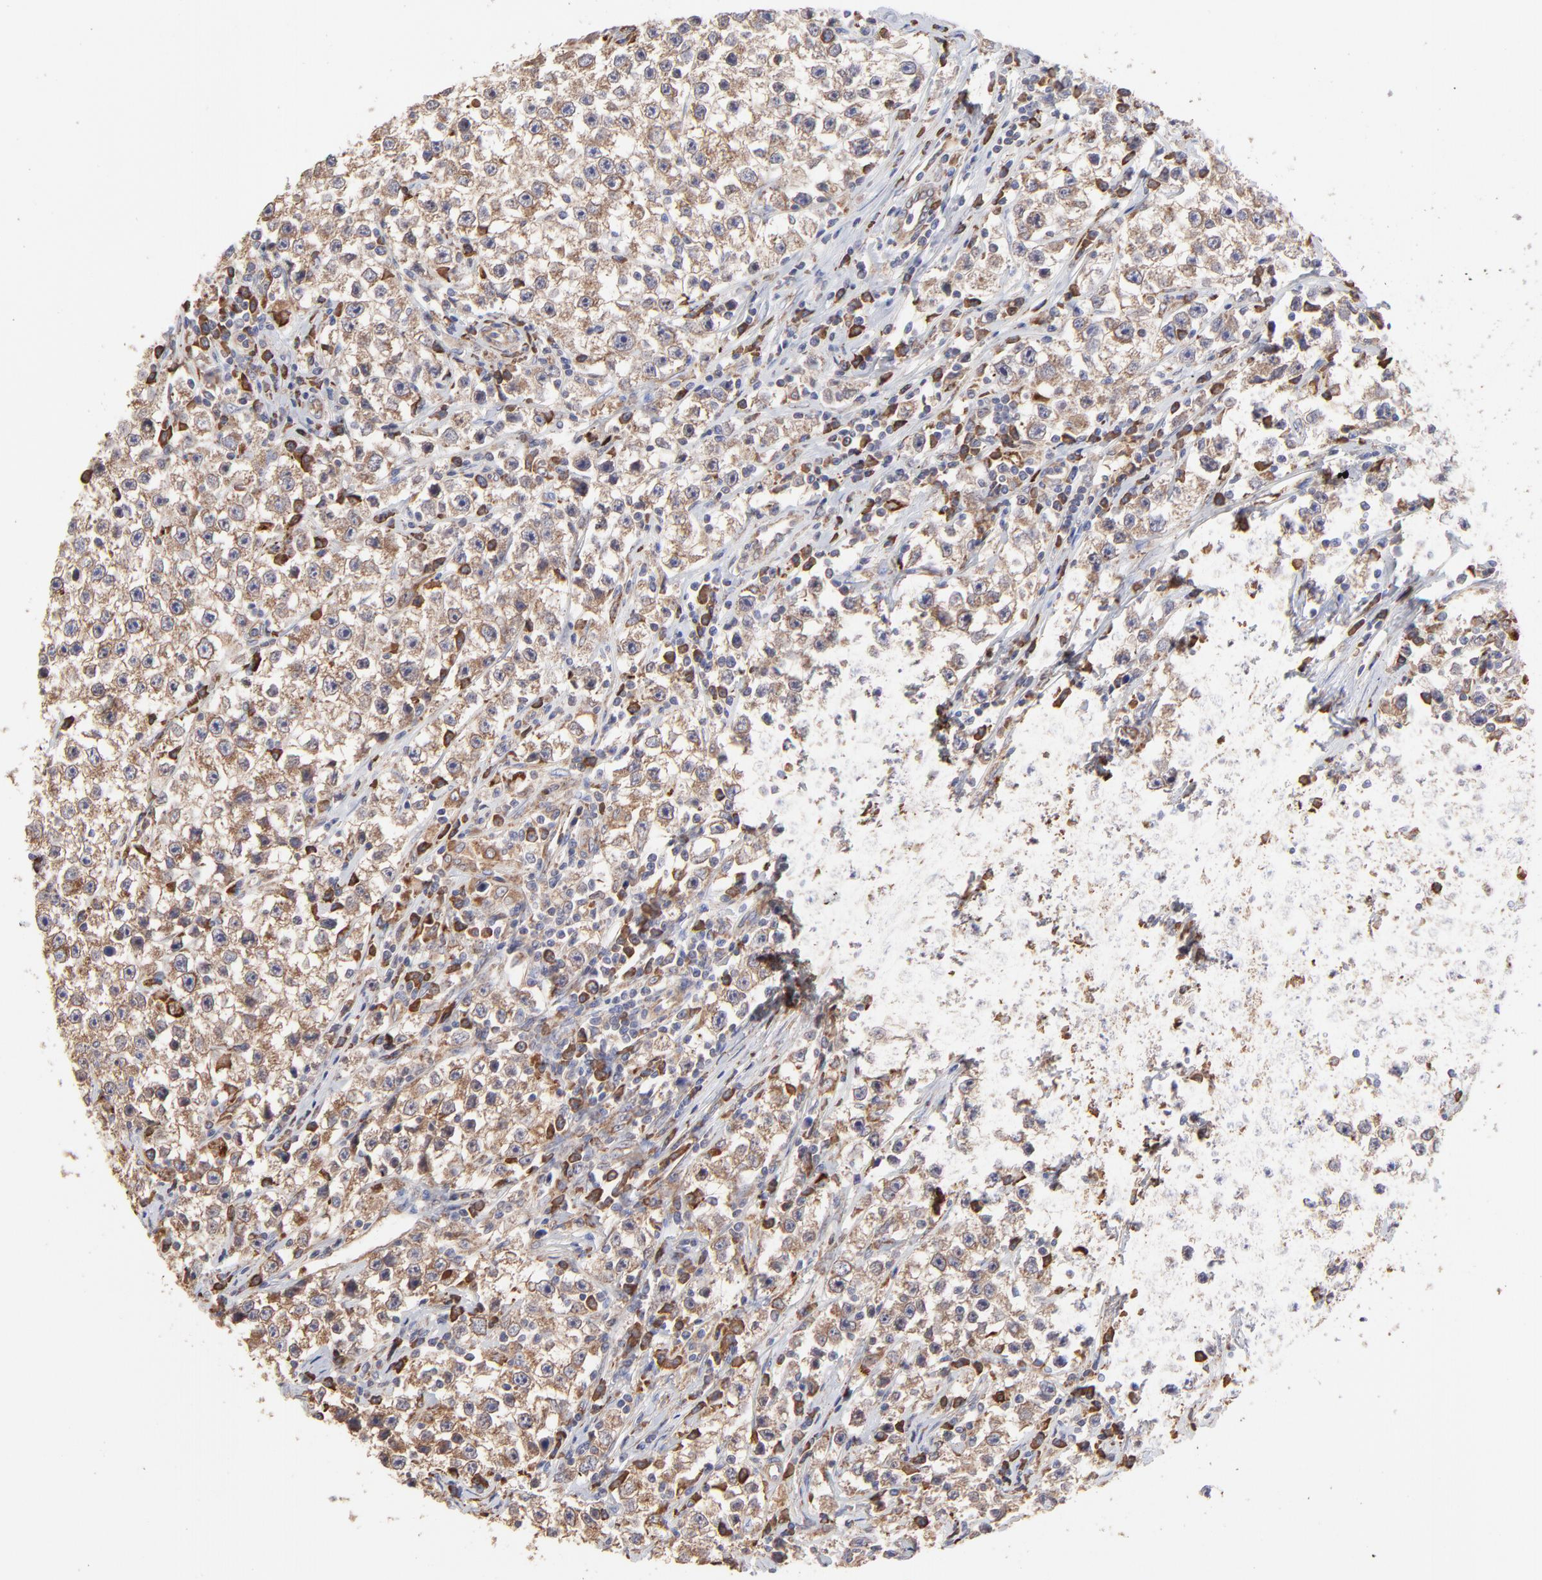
{"staining": {"intensity": "weak", "quantity": ">75%", "location": "cytoplasmic/membranous"}, "tissue": "testis cancer", "cell_type": "Tumor cells", "image_type": "cancer", "snomed": [{"axis": "morphology", "description": "Seminoma, NOS"}, {"axis": "topography", "description": "Testis"}], "caption": "Human testis cancer (seminoma) stained with a brown dye displays weak cytoplasmic/membranous positive positivity in approximately >75% of tumor cells.", "gene": "PFKM", "patient": {"sex": "male", "age": 35}}